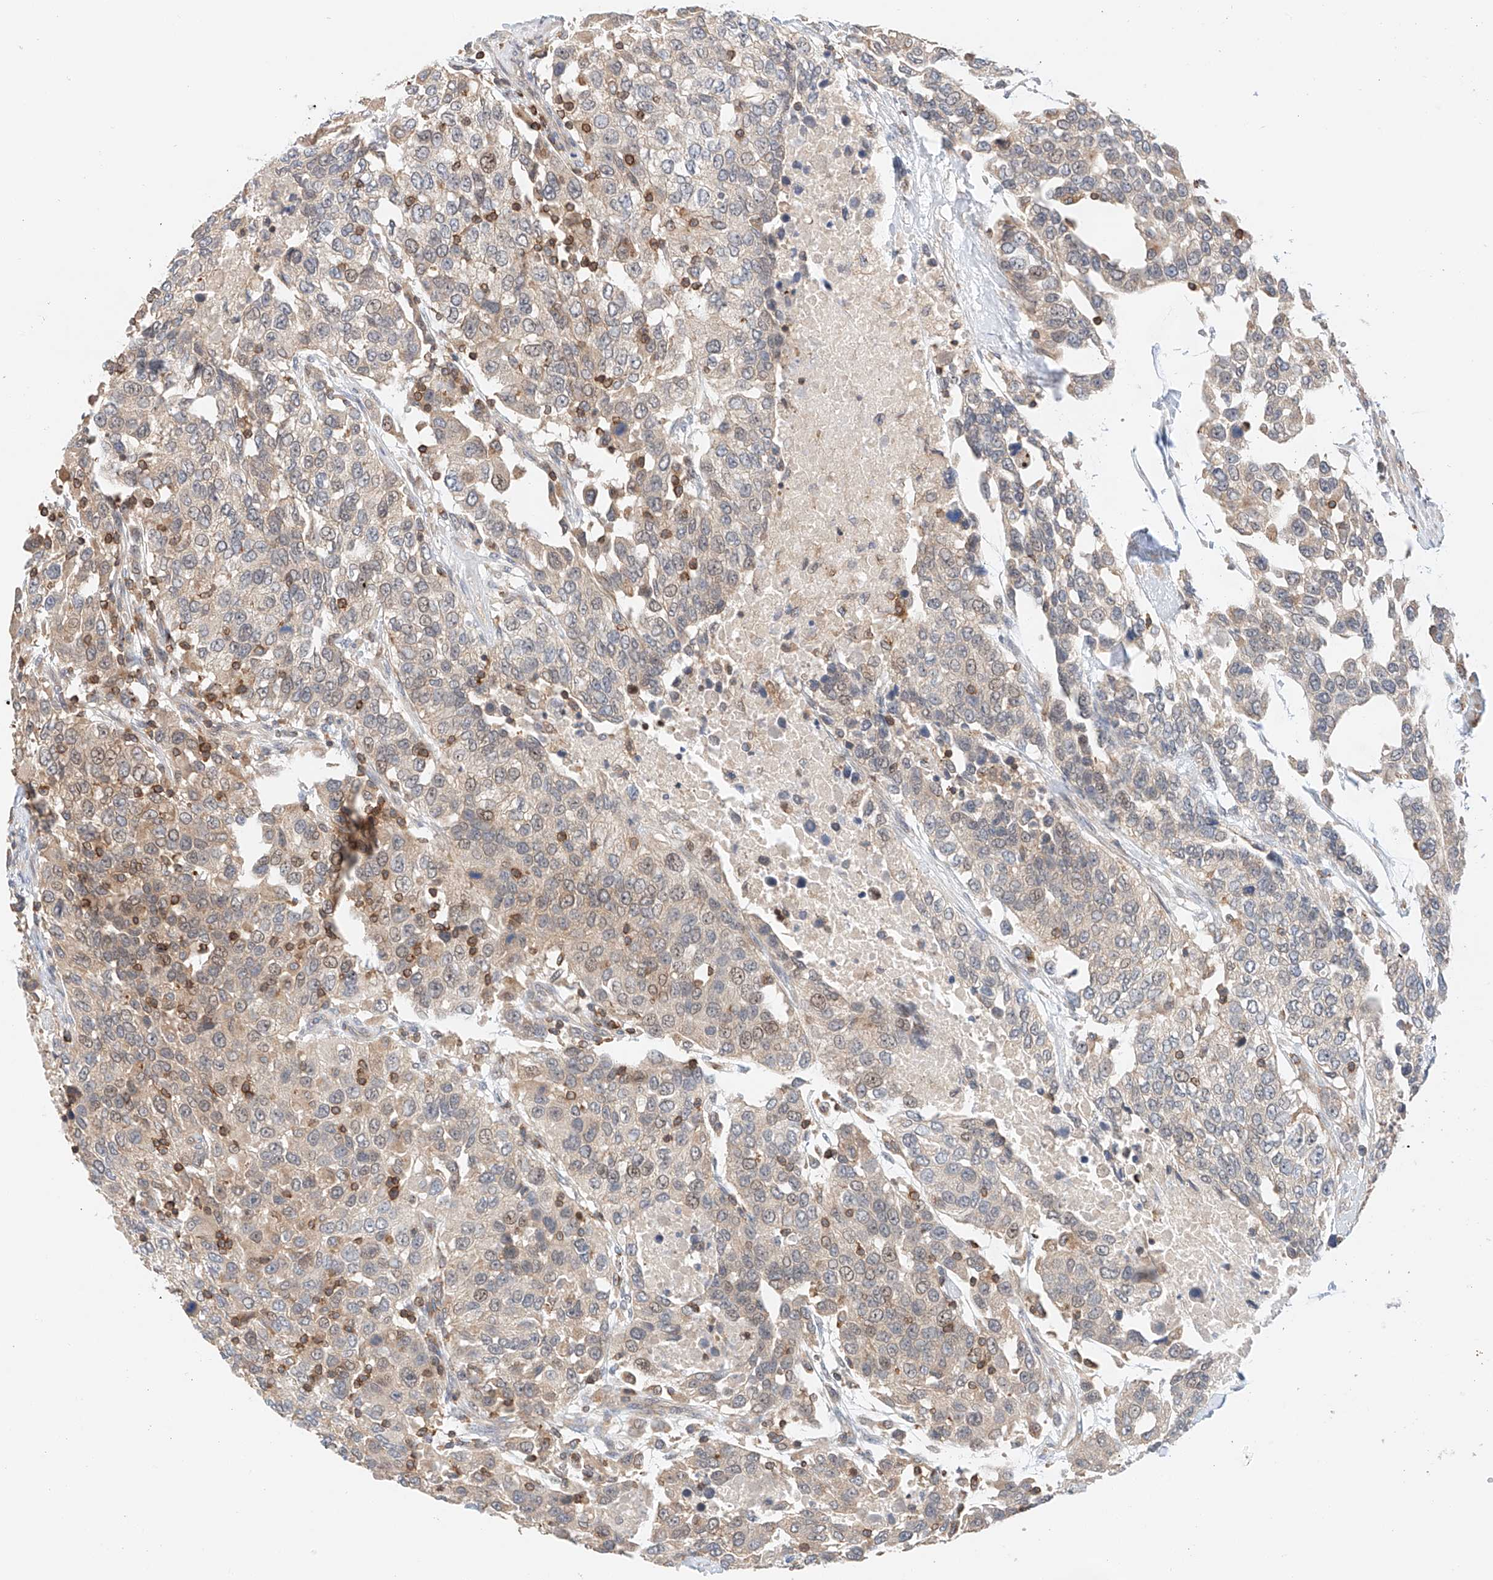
{"staining": {"intensity": "weak", "quantity": "<25%", "location": "cytoplasmic/membranous,nuclear"}, "tissue": "urothelial cancer", "cell_type": "Tumor cells", "image_type": "cancer", "snomed": [{"axis": "morphology", "description": "Urothelial carcinoma, High grade"}, {"axis": "topography", "description": "Urinary bladder"}], "caption": "Micrograph shows no protein staining in tumor cells of urothelial cancer tissue.", "gene": "MFN2", "patient": {"sex": "female", "age": 80}}